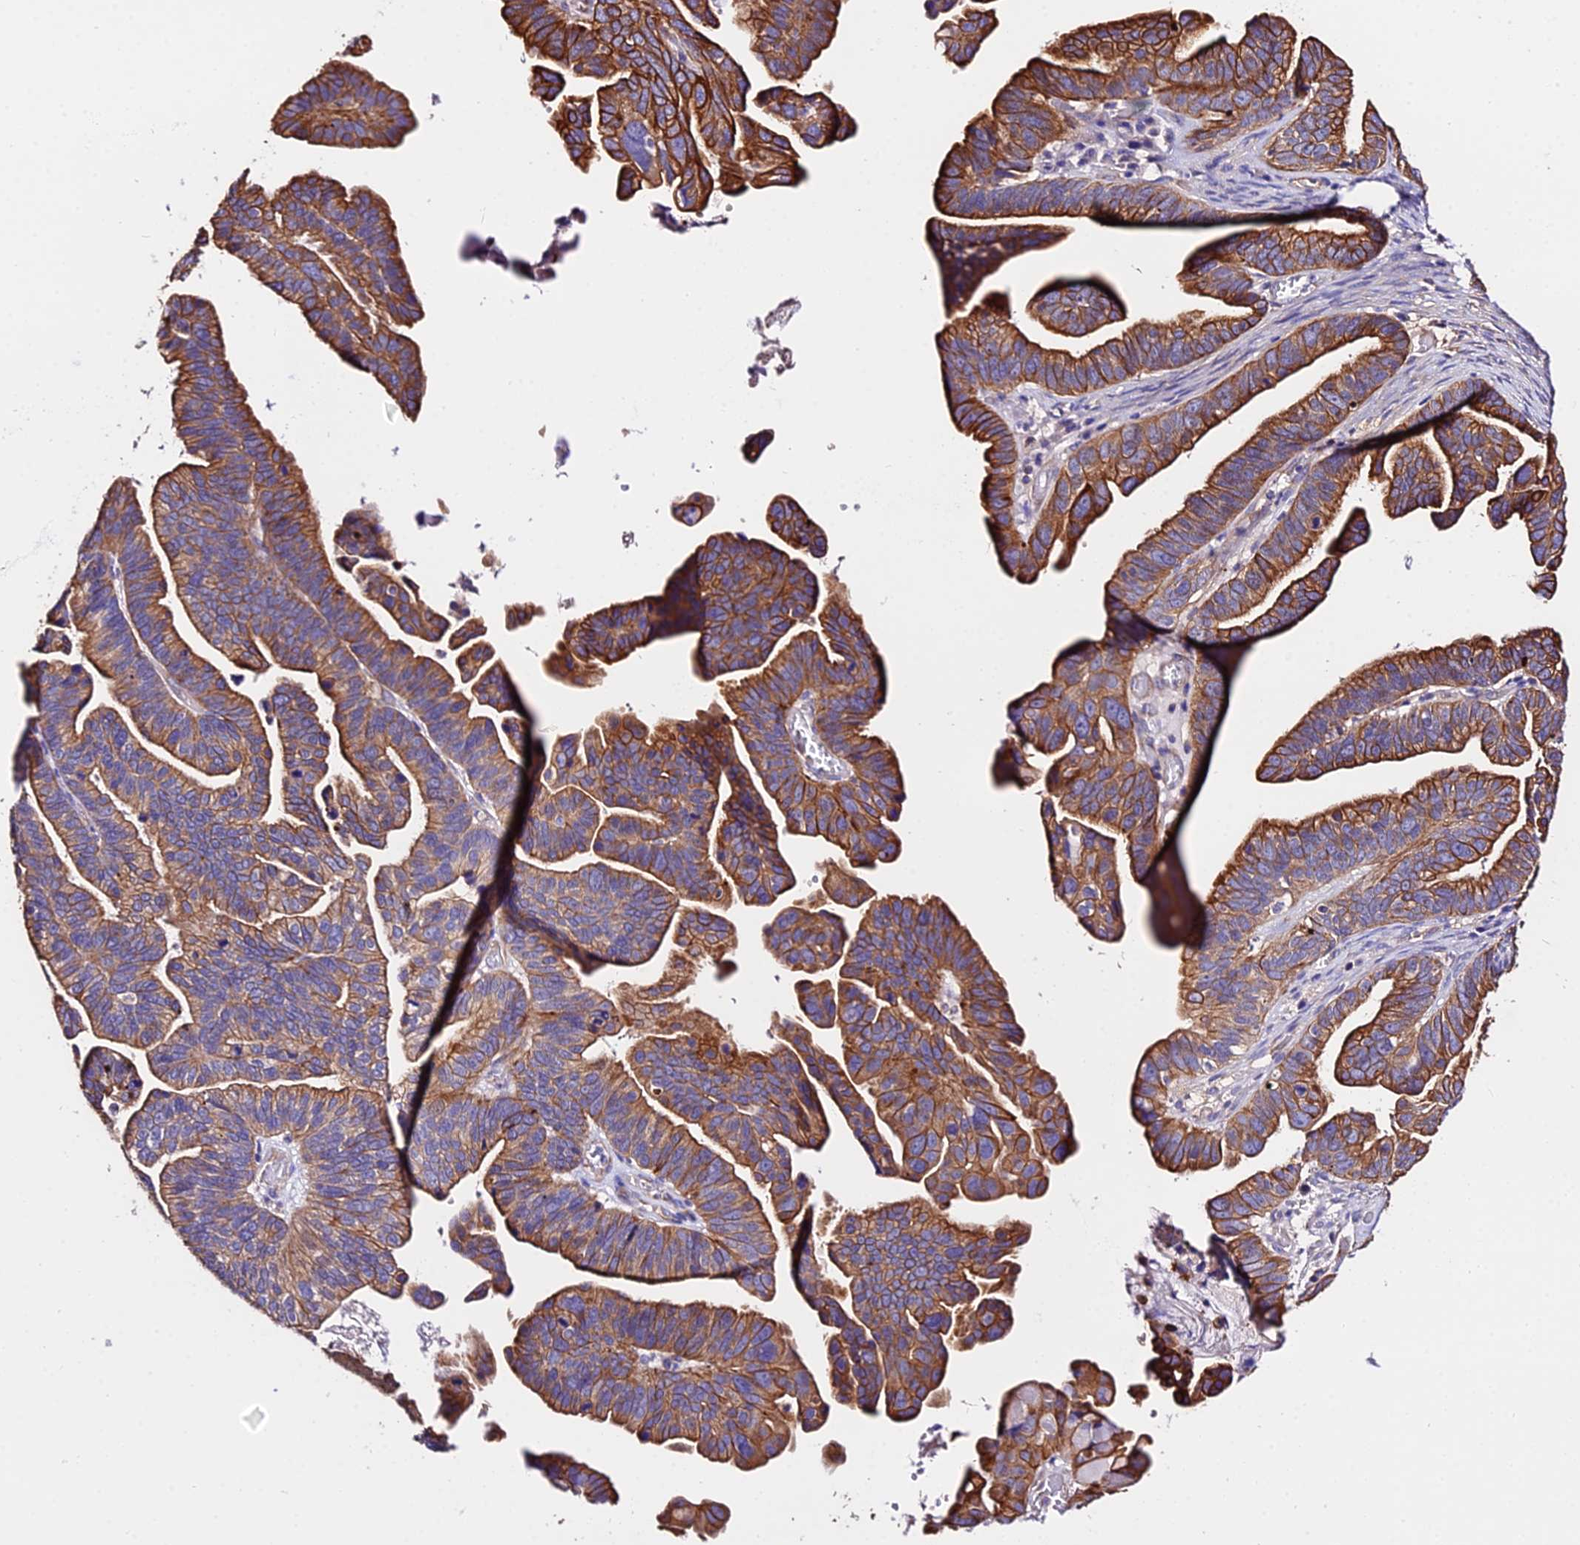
{"staining": {"intensity": "moderate", "quantity": ">75%", "location": "cytoplasmic/membranous"}, "tissue": "ovarian cancer", "cell_type": "Tumor cells", "image_type": "cancer", "snomed": [{"axis": "morphology", "description": "Cystadenocarcinoma, serous, NOS"}, {"axis": "topography", "description": "Ovary"}], "caption": "A histopathology image of human serous cystadenocarcinoma (ovarian) stained for a protein demonstrates moderate cytoplasmic/membranous brown staining in tumor cells. (DAB IHC, brown staining for protein, blue staining for nuclei).", "gene": "DAW1", "patient": {"sex": "female", "age": 56}}